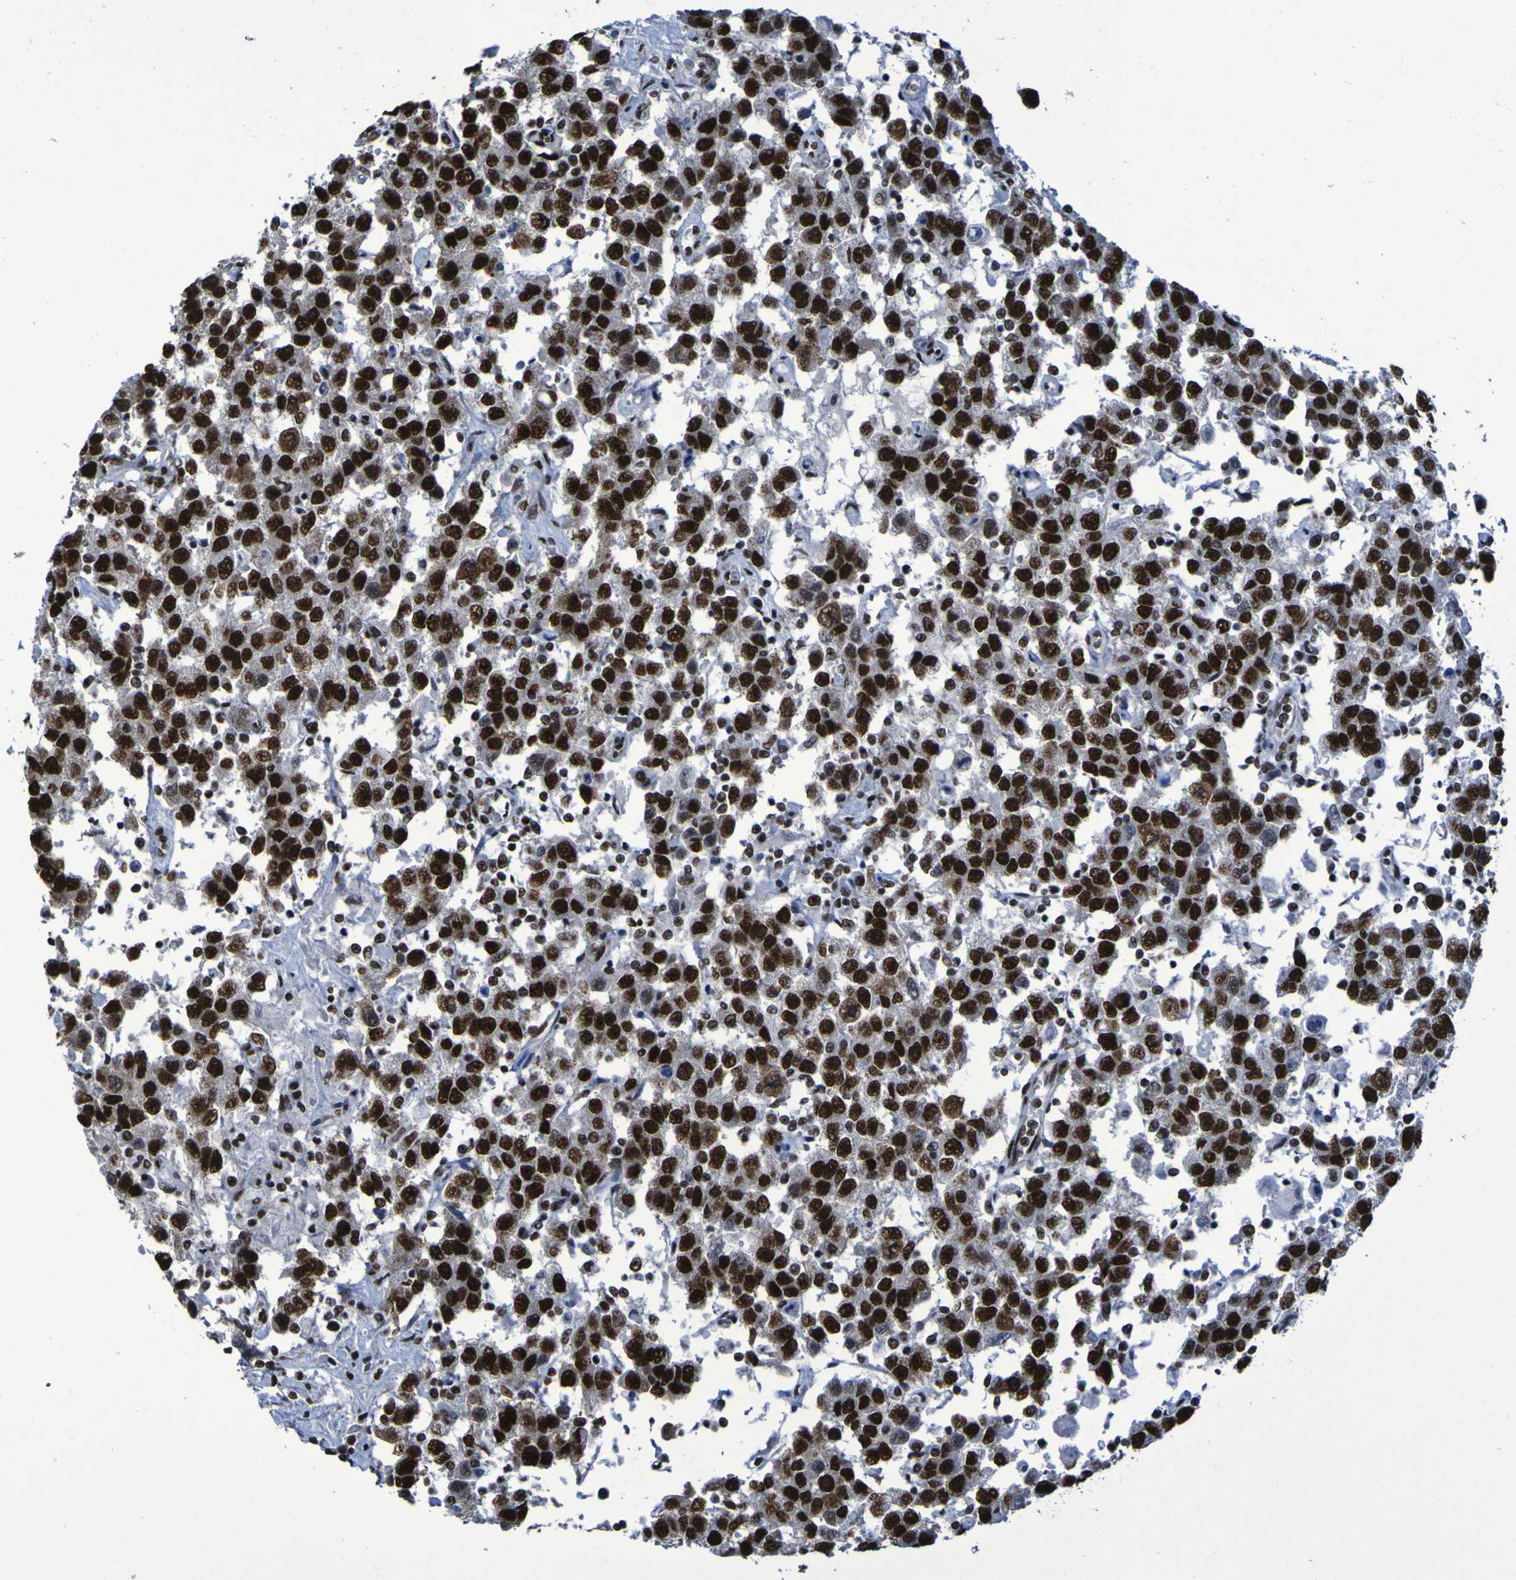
{"staining": {"intensity": "strong", "quantity": ">75%", "location": "nuclear"}, "tissue": "testis cancer", "cell_type": "Tumor cells", "image_type": "cancer", "snomed": [{"axis": "morphology", "description": "Seminoma, NOS"}, {"axis": "topography", "description": "Testis"}], "caption": "Brown immunohistochemical staining in testis seminoma displays strong nuclear expression in approximately >75% of tumor cells. The staining was performed using DAB (3,3'-diaminobenzidine), with brown indicating positive protein expression. Nuclei are stained blue with hematoxylin.", "gene": "HNRNPR", "patient": {"sex": "male", "age": 41}}